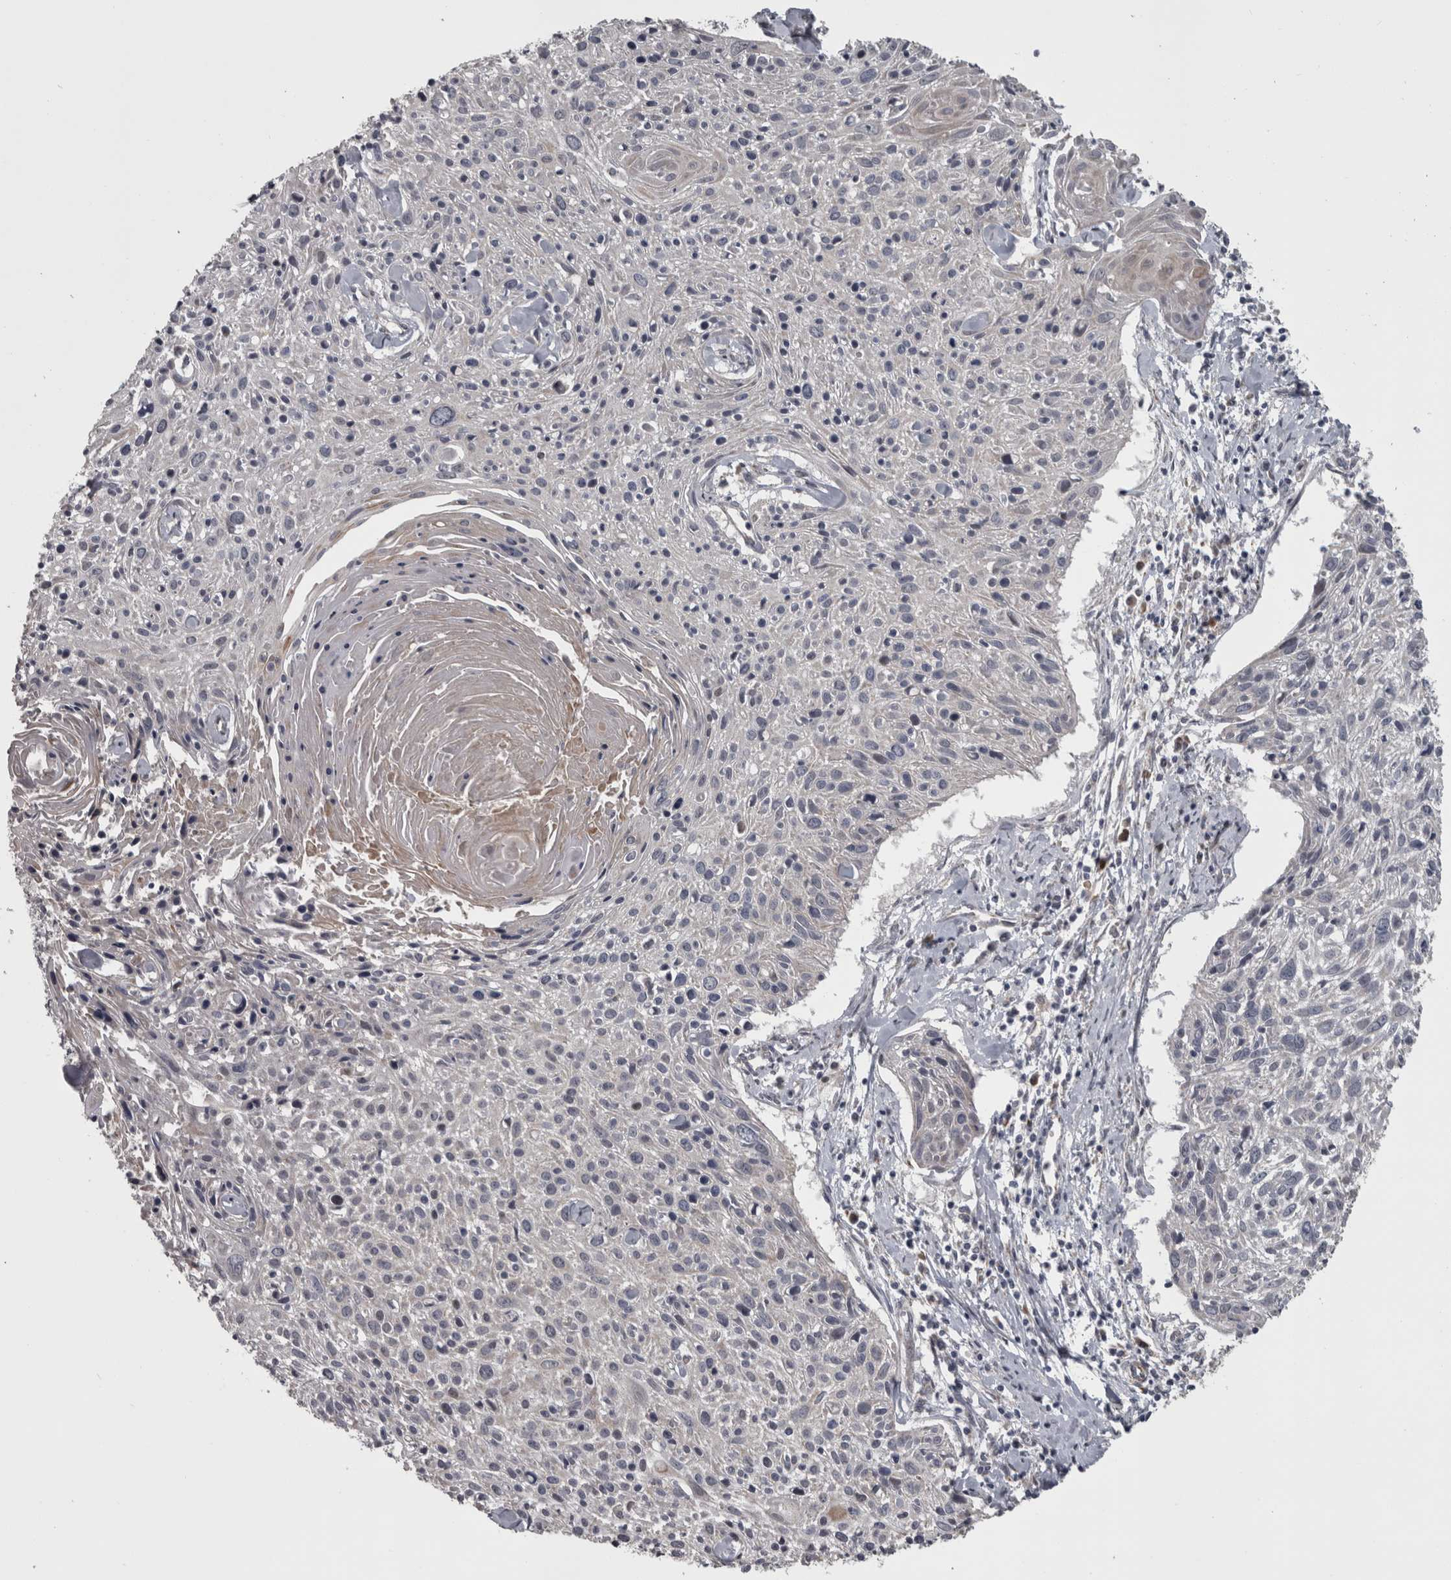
{"staining": {"intensity": "negative", "quantity": "none", "location": "none"}, "tissue": "cervical cancer", "cell_type": "Tumor cells", "image_type": "cancer", "snomed": [{"axis": "morphology", "description": "Squamous cell carcinoma, NOS"}, {"axis": "topography", "description": "Cervix"}], "caption": "Tumor cells are negative for protein expression in human cervical cancer (squamous cell carcinoma).", "gene": "DBT", "patient": {"sex": "female", "age": 51}}